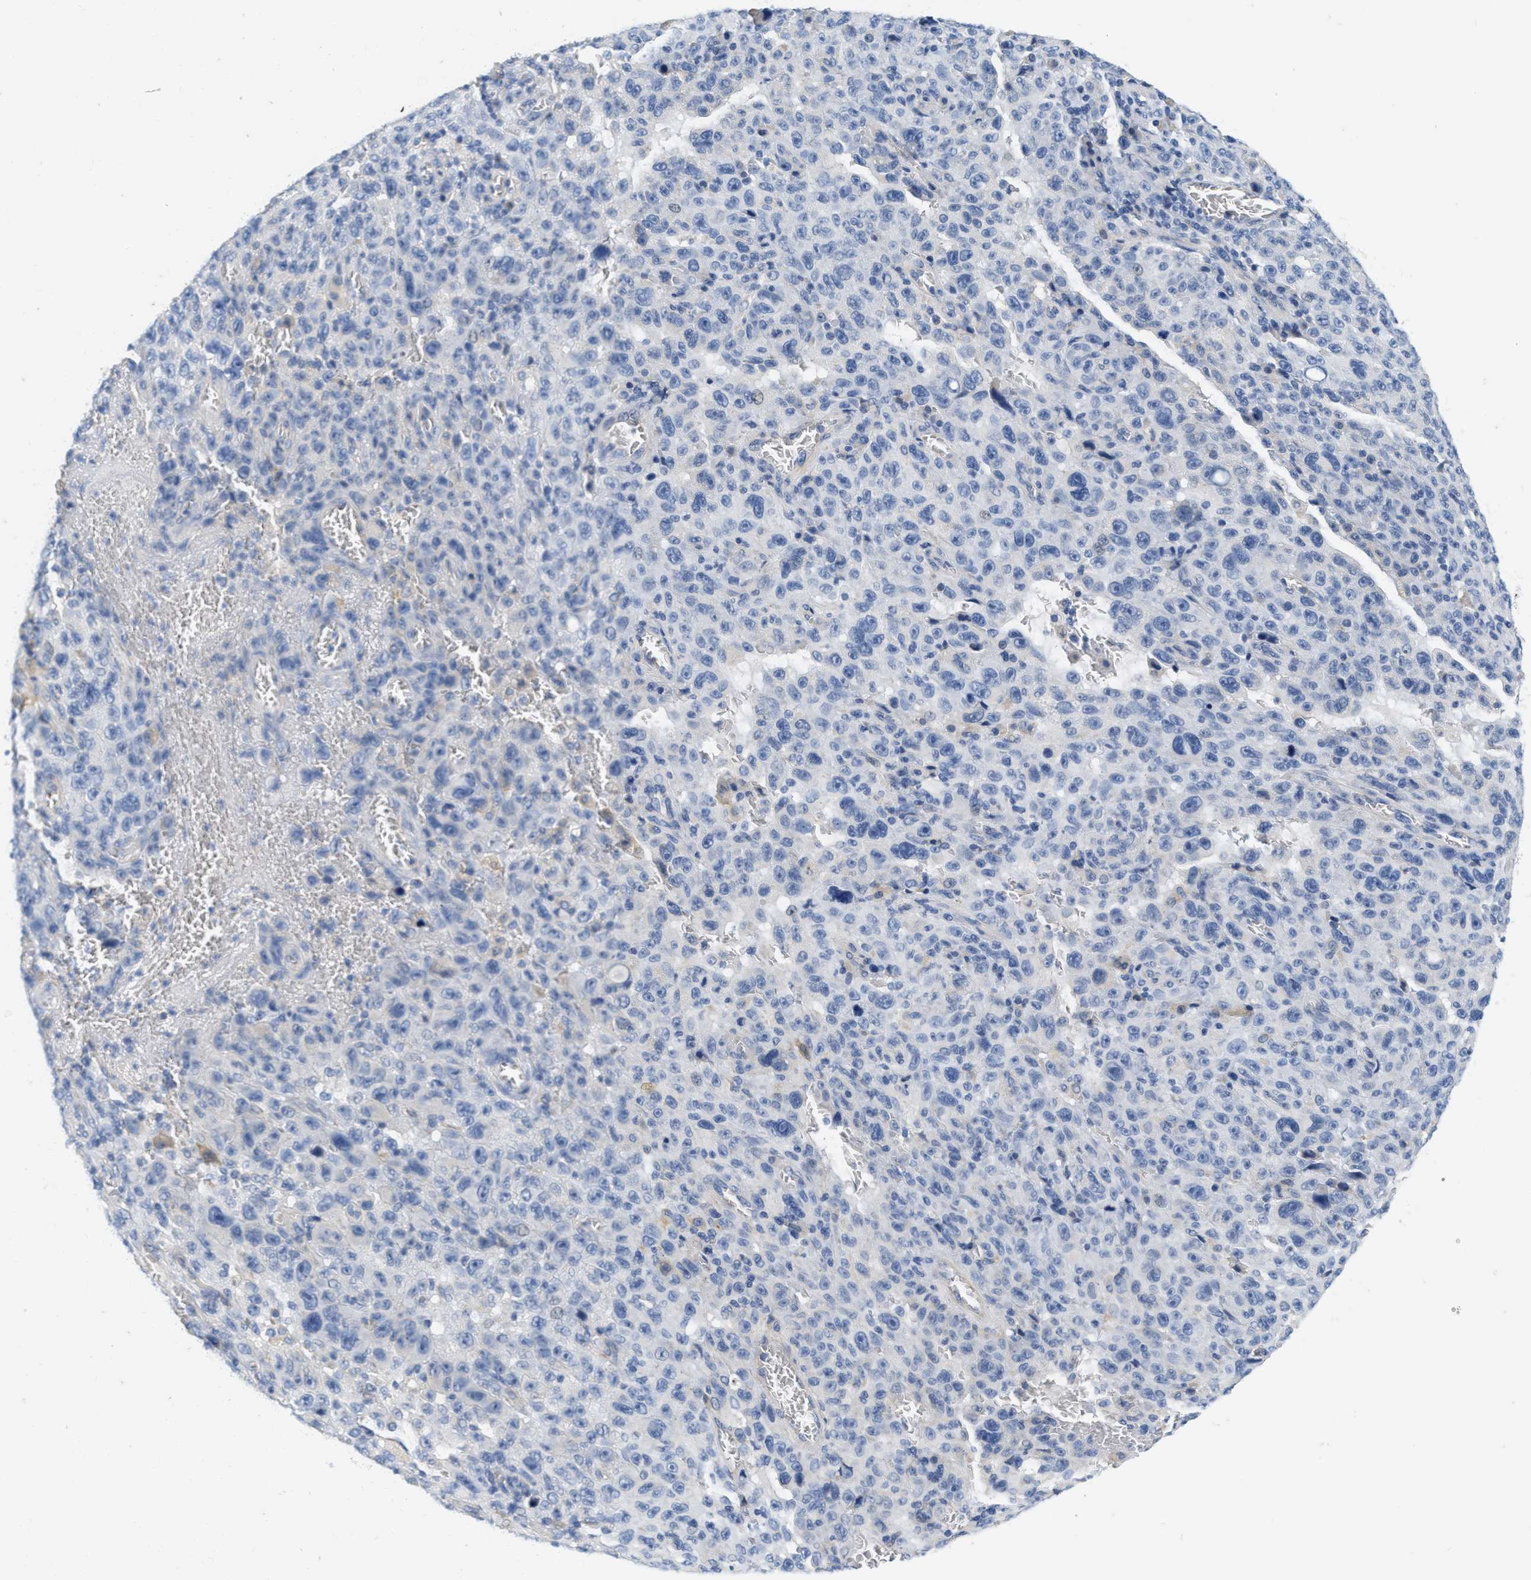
{"staining": {"intensity": "negative", "quantity": "none", "location": "none"}, "tissue": "melanoma", "cell_type": "Tumor cells", "image_type": "cancer", "snomed": [{"axis": "morphology", "description": "Malignant melanoma, NOS"}, {"axis": "topography", "description": "Skin"}], "caption": "An image of human melanoma is negative for staining in tumor cells.", "gene": "ABCB11", "patient": {"sex": "female", "age": 82}}